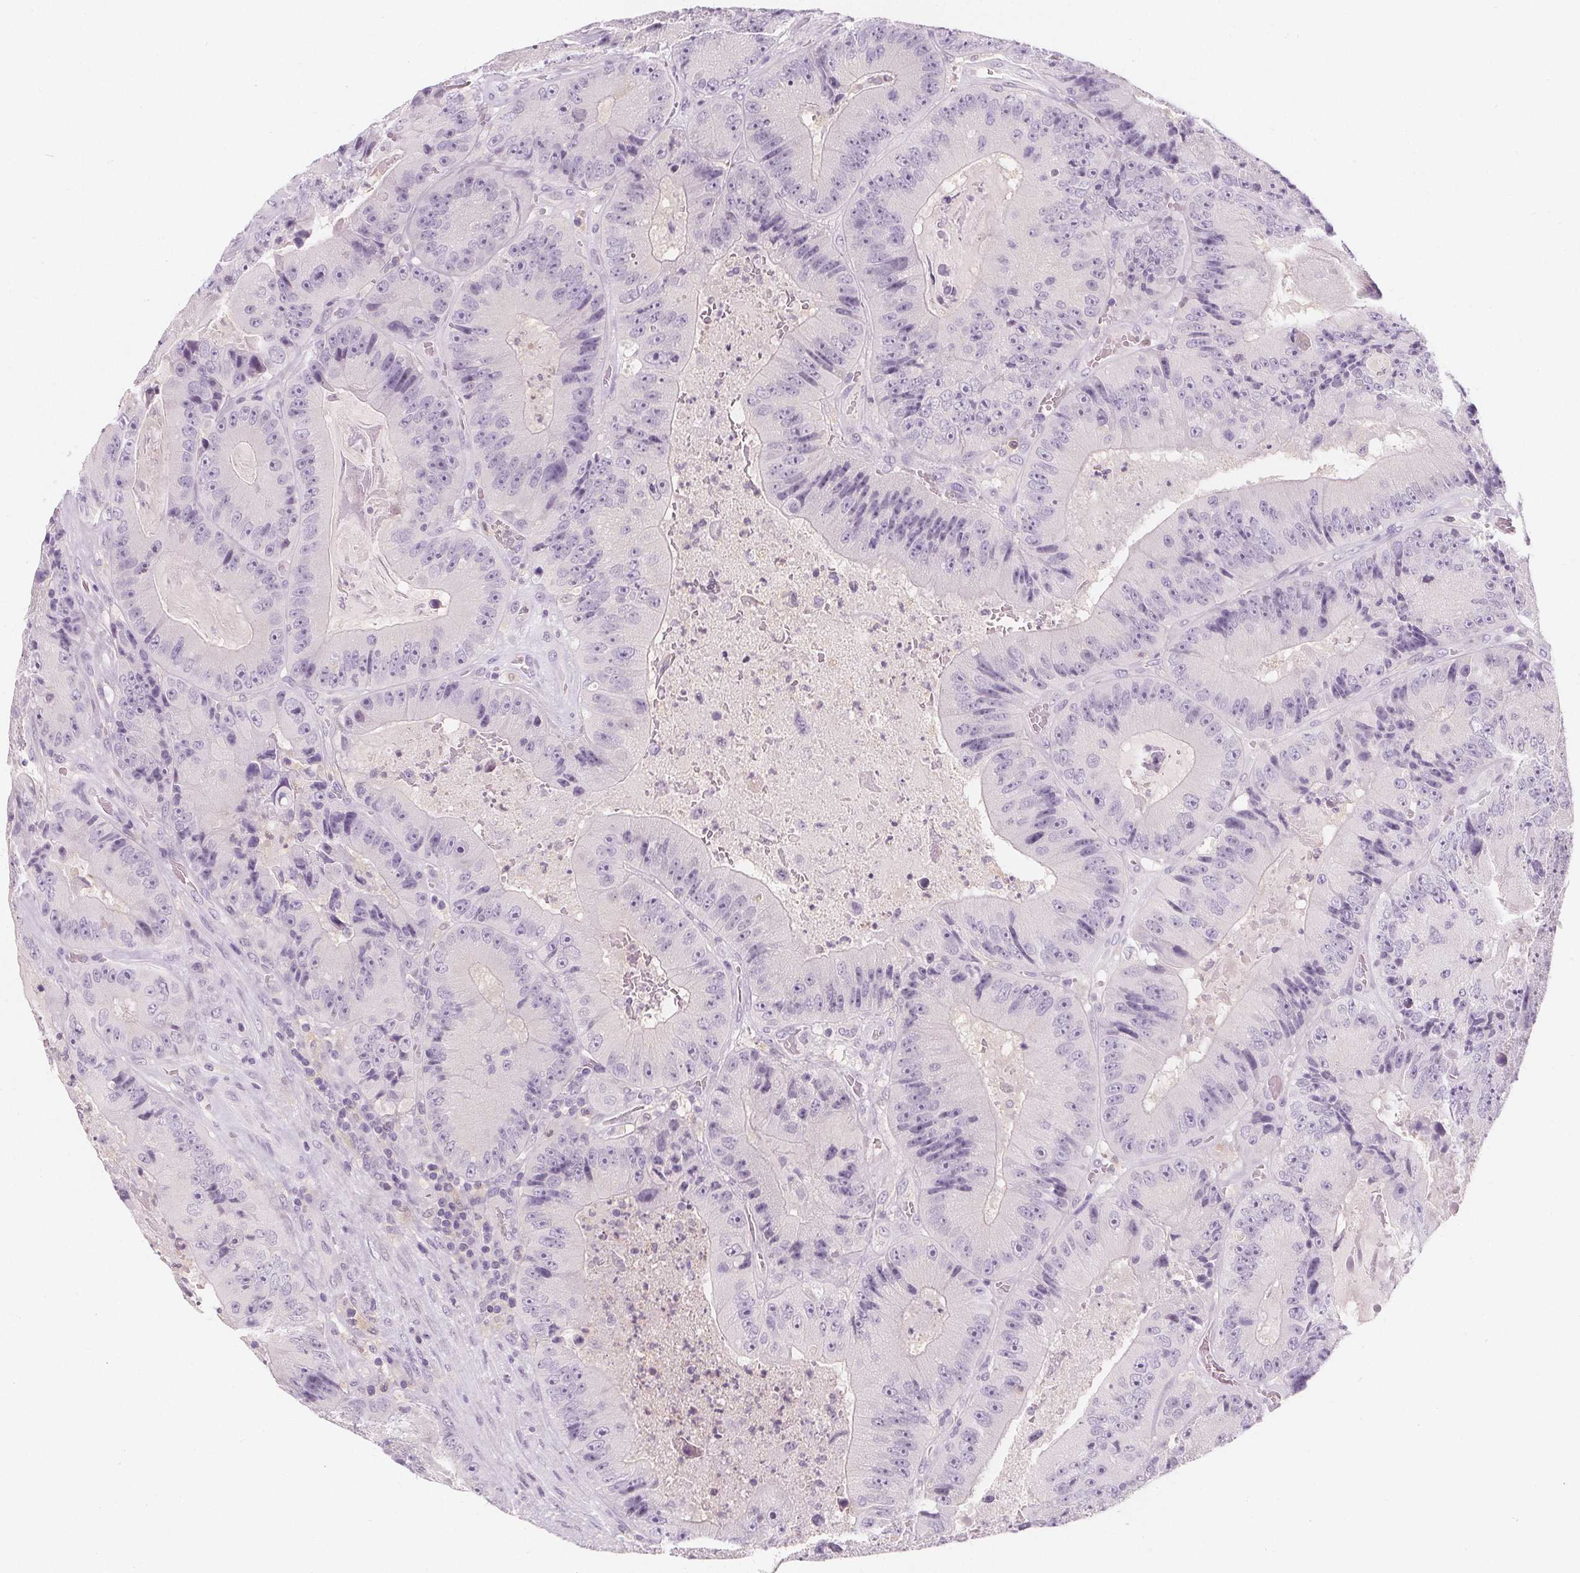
{"staining": {"intensity": "negative", "quantity": "none", "location": "none"}, "tissue": "colorectal cancer", "cell_type": "Tumor cells", "image_type": "cancer", "snomed": [{"axis": "morphology", "description": "Adenocarcinoma, NOS"}, {"axis": "topography", "description": "Colon"}], "caption": "Colorectal cancer stained for a protein using immunohistochemistry displays no staining tumor cells.", "gene": "UGP2", "patient": {"sex": "female", "age": 86}}